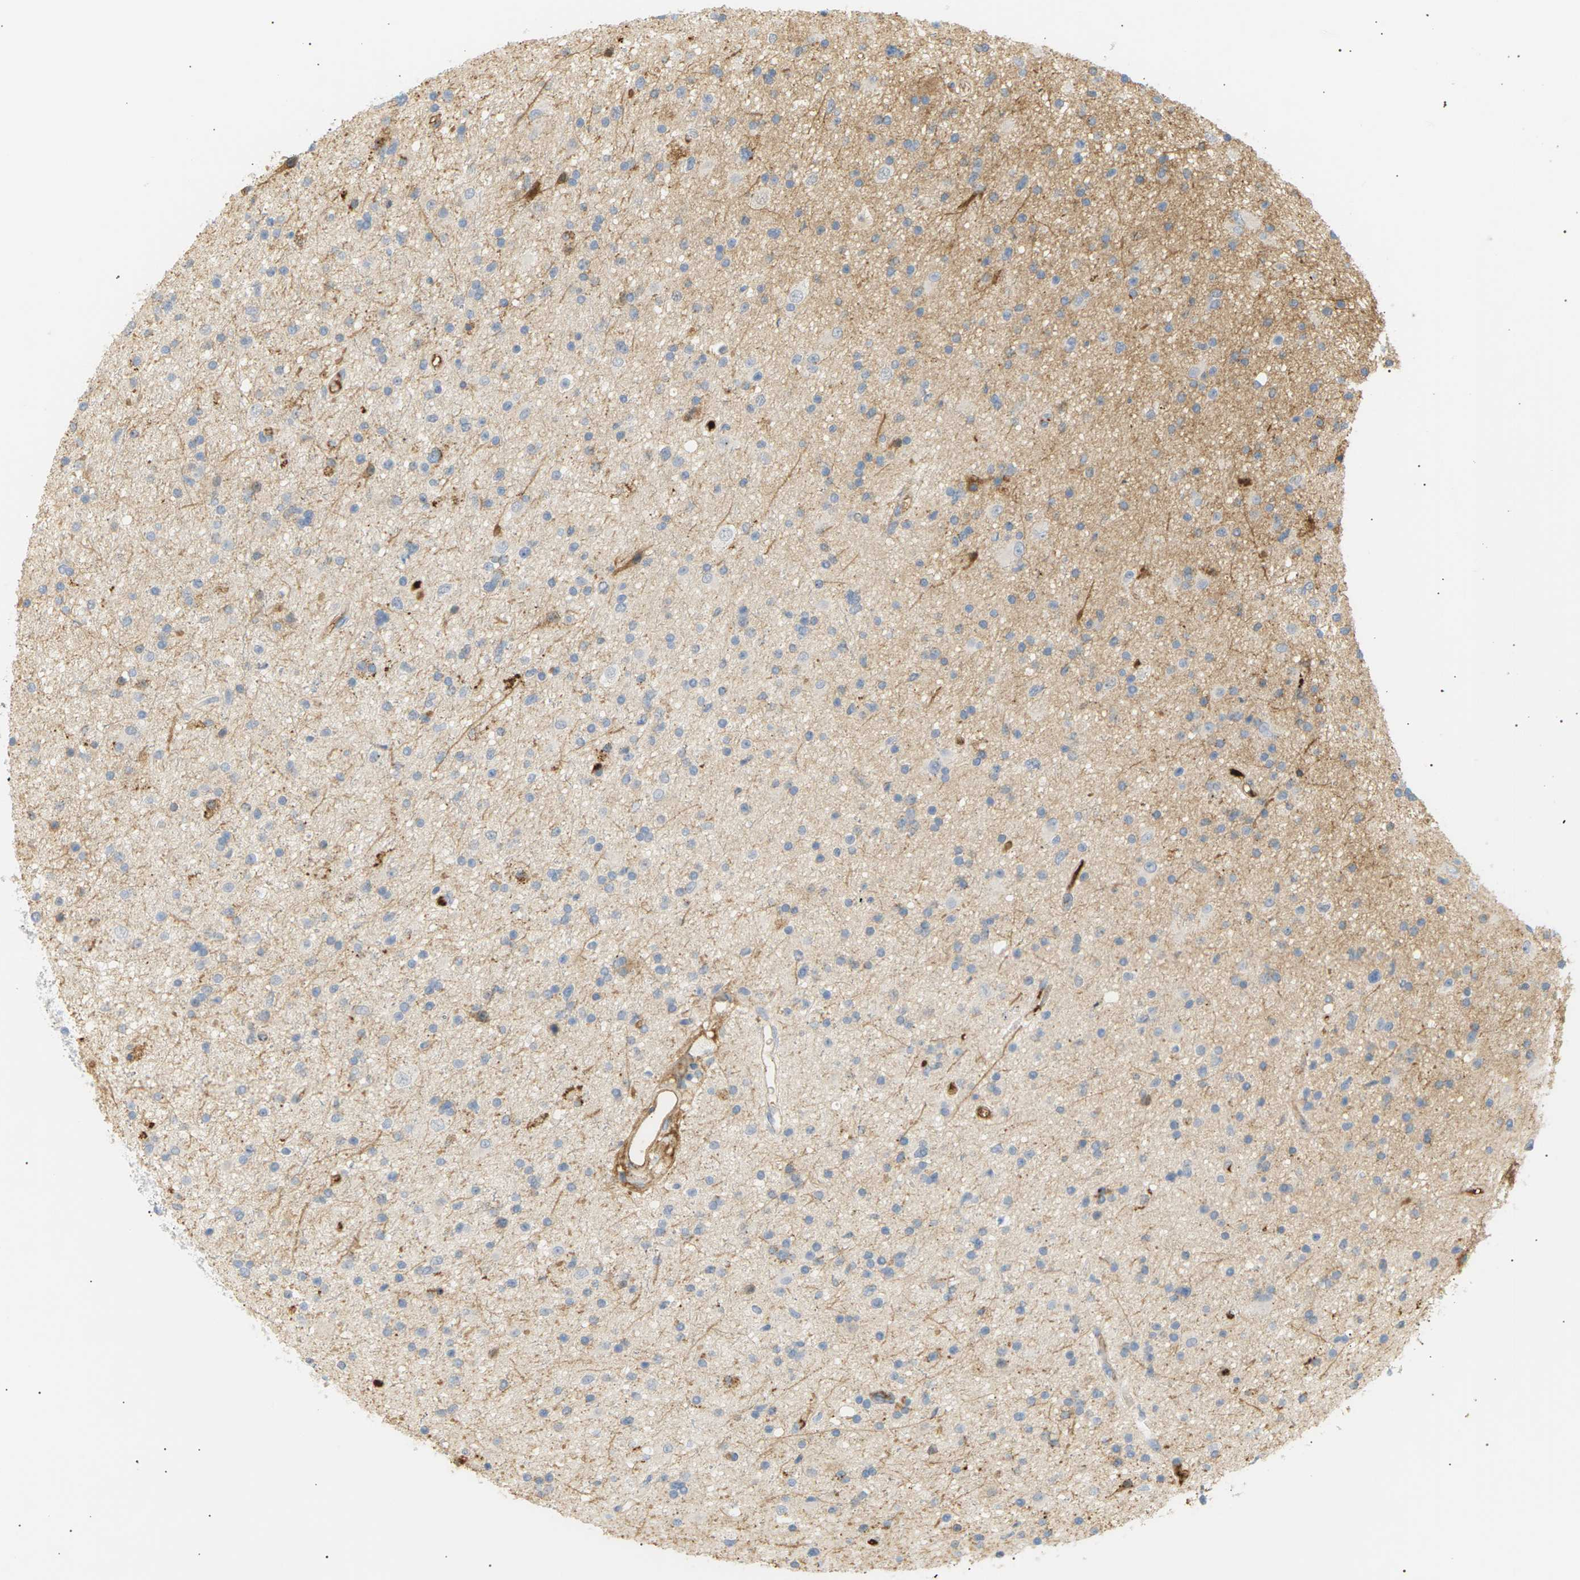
{"staining": {"intensity": "moderate", "quantity": "<25%", "location": "cytoplasmic/membranous"}, "tissue": "glioma", "cell_type": "Tumor cells", "image_type": "cancer", "snomed": [{"axis": "morphology", "description": "Glioma, malignant, High grade"}, {"axis": "topography", "description": "Brain"}], "caption": "A photomicrograph of human malignant glioma (high-grade) stained for a protein demonstrates moderate cytoplasmic/membranous brown staining in tumor cells. Using DAB (brown) and hematoxylin (blue) stains, captured at high magnification using brightfield microscopy.", "gene": "IGLC3", "patient": {"sex": "male", "age": 33}}